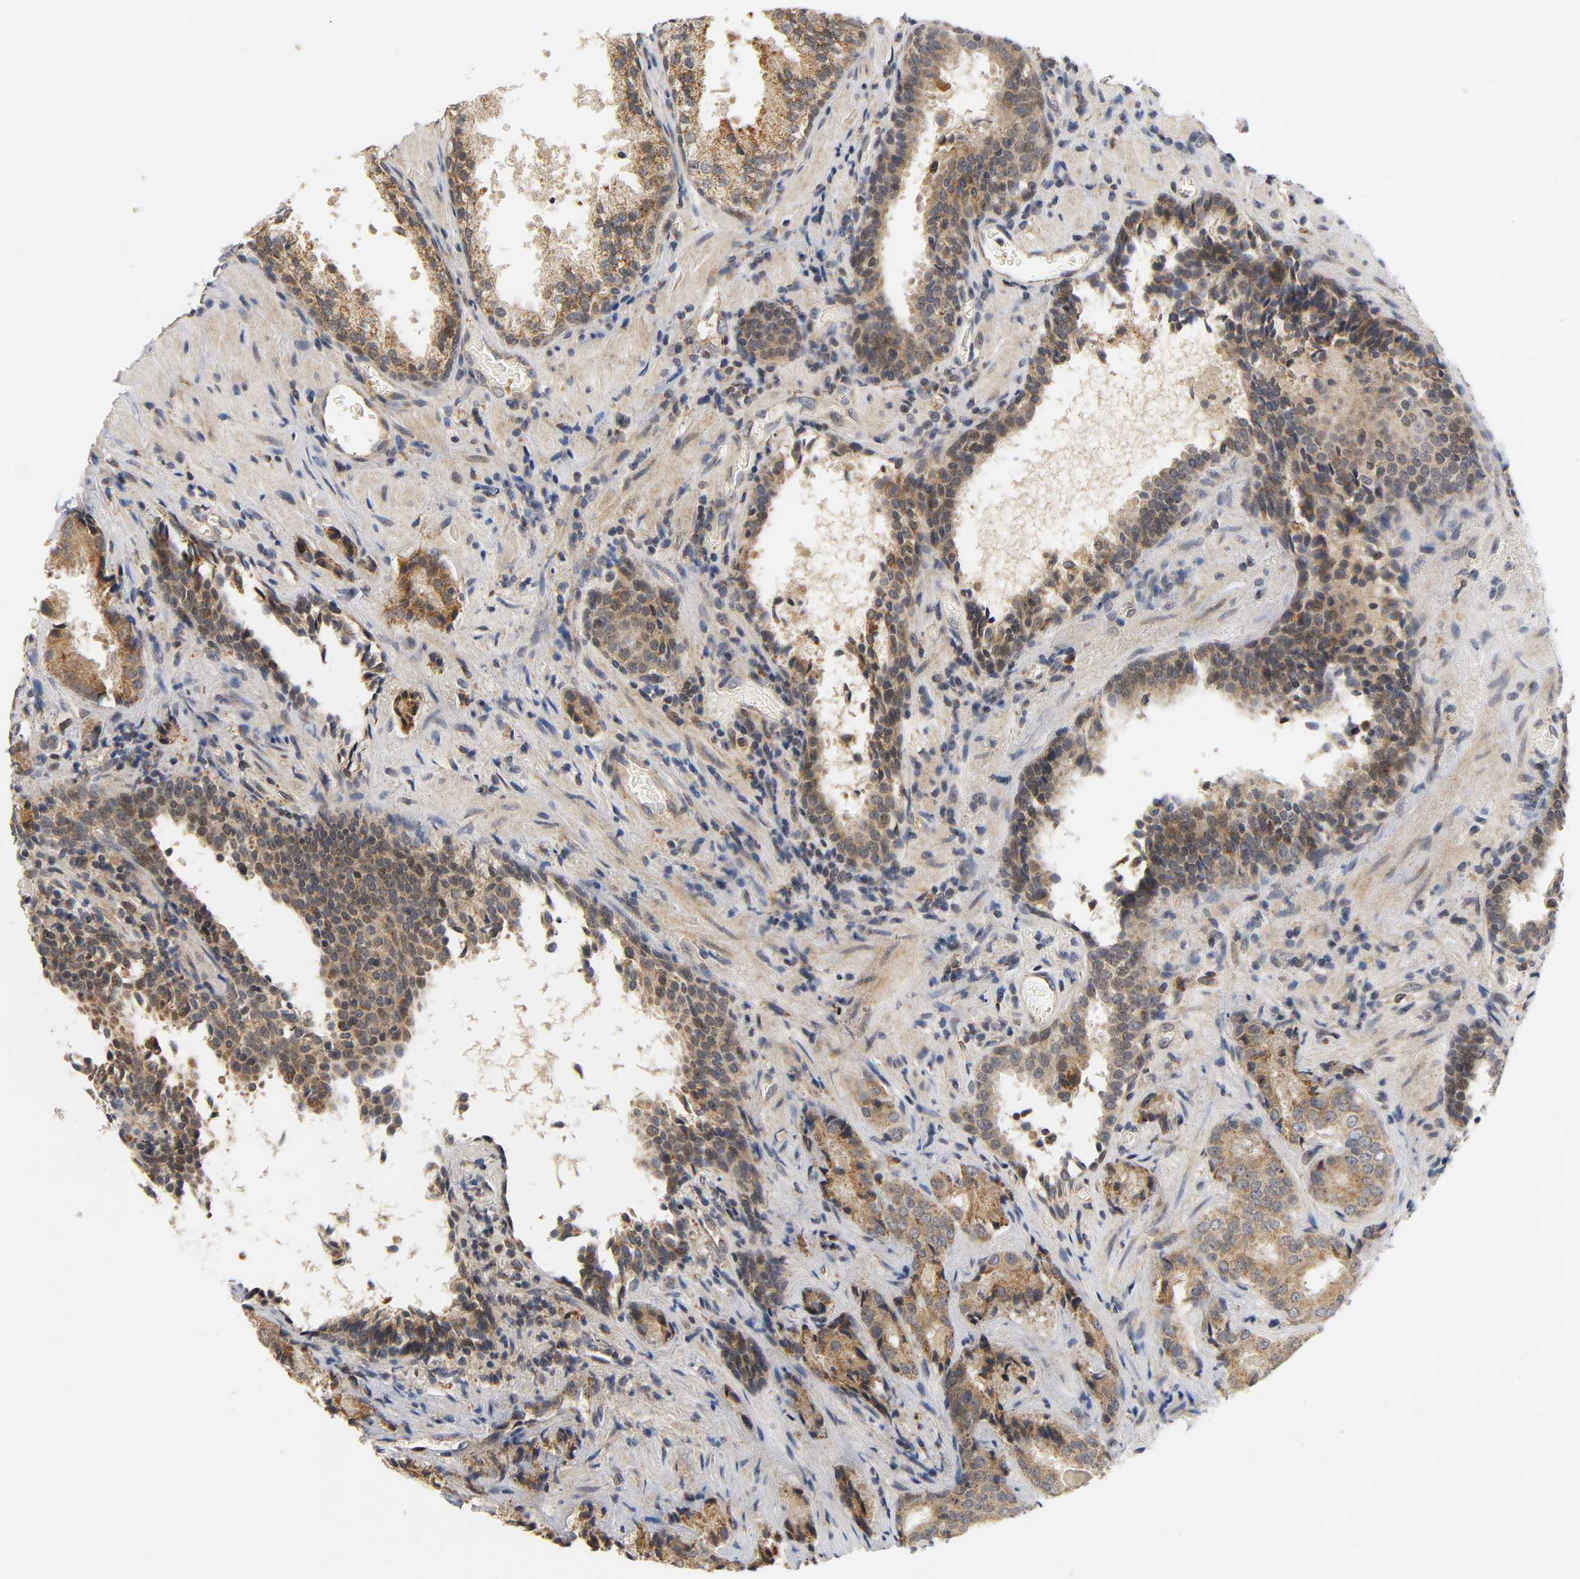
{"staining": {"intensity": "strong", "quantity": ">75%", "location": "cytoplasmic/membranous"}, "tissue": "prostate cancer", "cell_type": "Tumor cells", "image_type": "cancer", "snomed": [{"axis": "morphology", "description": "Adenocarcinoma, High grade"}, {"axis": "topography", "description": "Prostate"}], "caption": "A high-resolution image shows immunohistochemistry staining of prostate cancer (adenocarcinoma (high-grade)), which reveals strong cytoplasmic/membranous staining in approximately >75% of tumor cells. The staining was performed using DAB (3,3'-diaminobenzidine), with brown indicating positive protein expression. Nuclei are stained blue with hematoxylin.", "gene": "NRP1", "patient": {"sex": "male", "age": 58}}